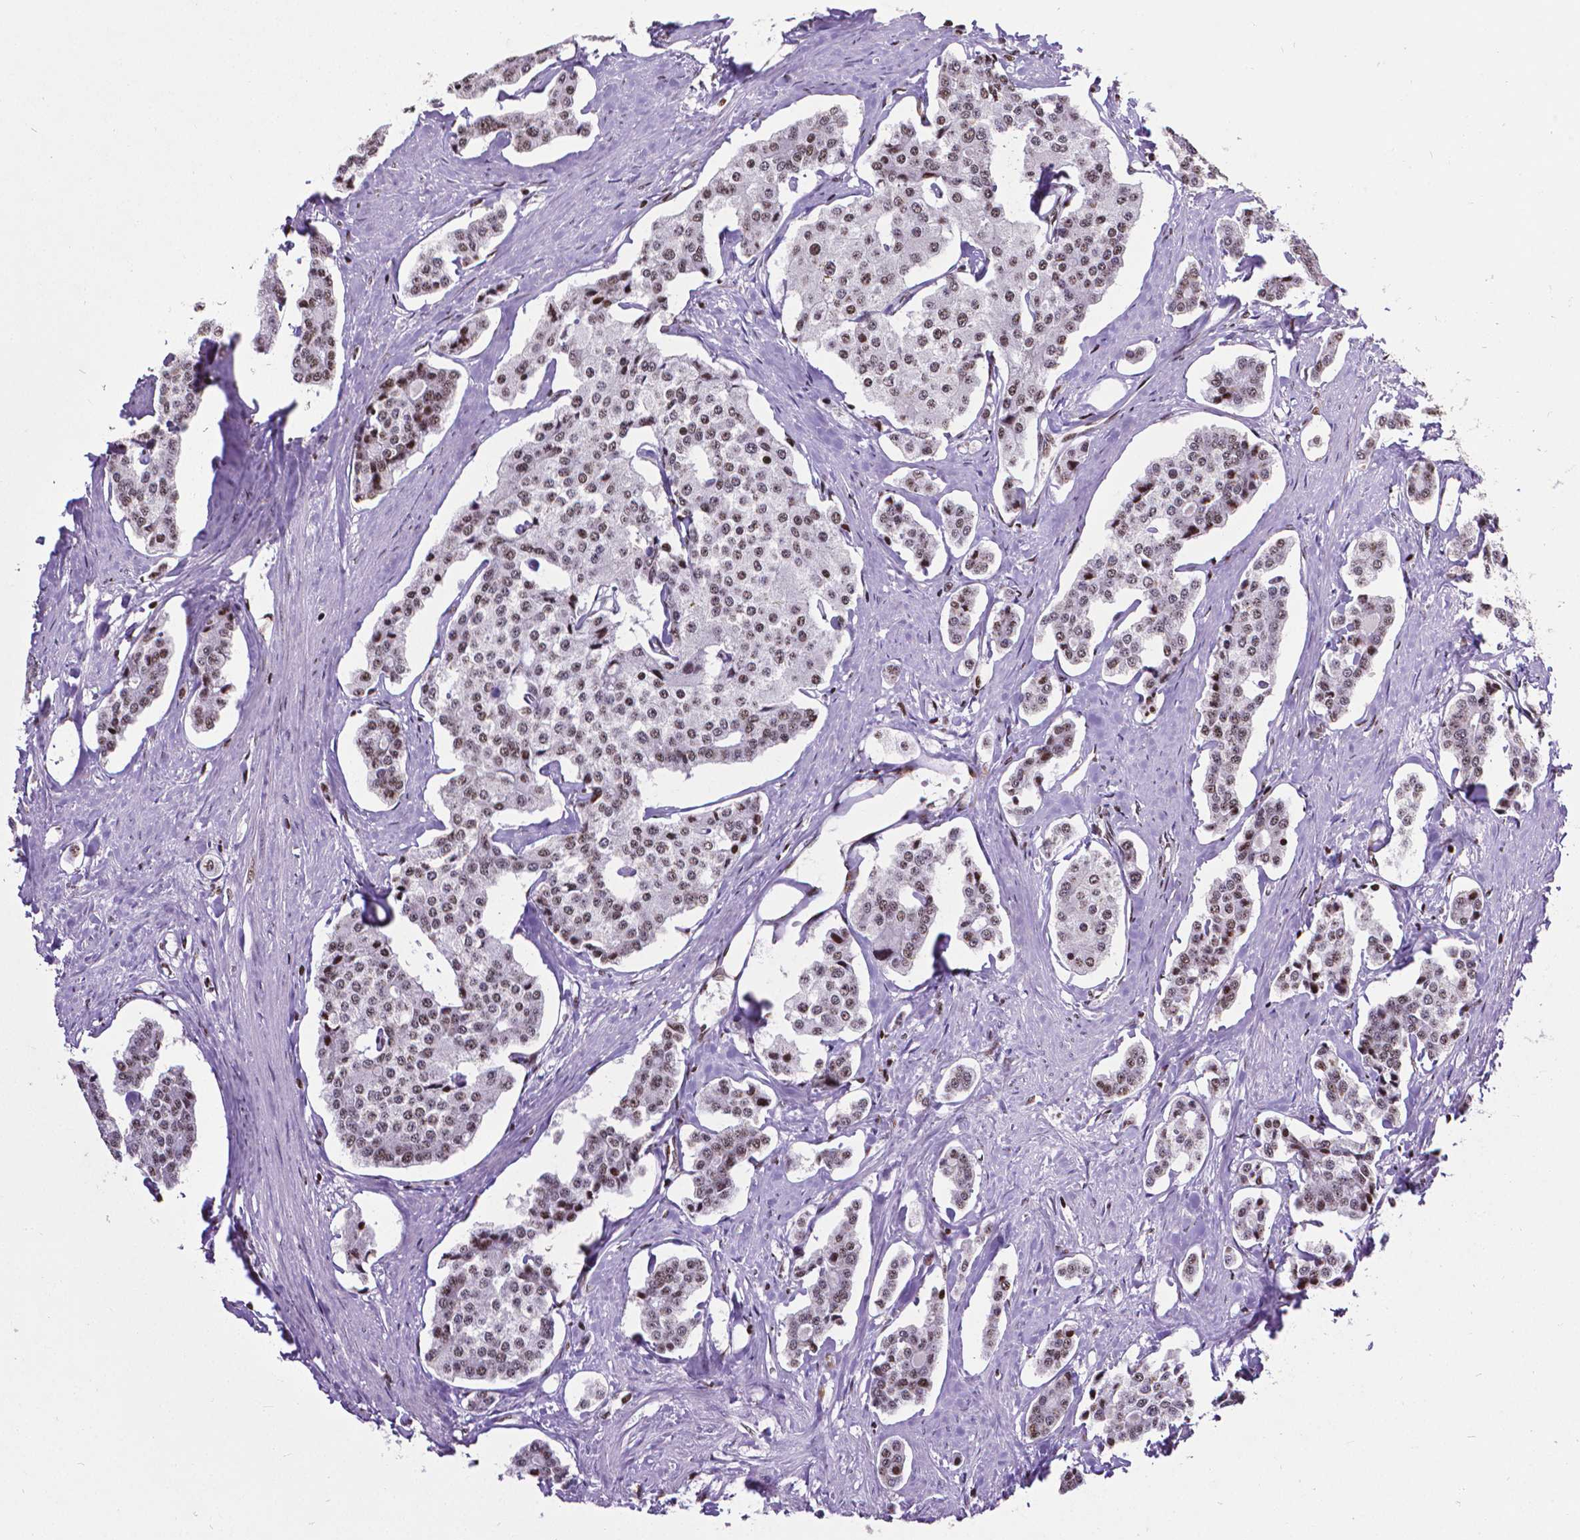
{"staining": {"intensity": "moderate", "quantity": ">75%", "location": "nuclear"}, "tissue": "carcinoid", "cell_type": "Tumor cells", "image_type": "cancer", "snomed": [{"axis": "morphology", "description": "Carcinoid, malignant, NOS"}, {"axis": "topography", "description": "Small intestine"}], "caption": "Malignant carcinoid tissue displays moderate nuclear staining in about >75% of tumor cells, visualized by immunohistochemistry.", "gene": "CTCF", "patient": {"sex": "female", "age": 65}}